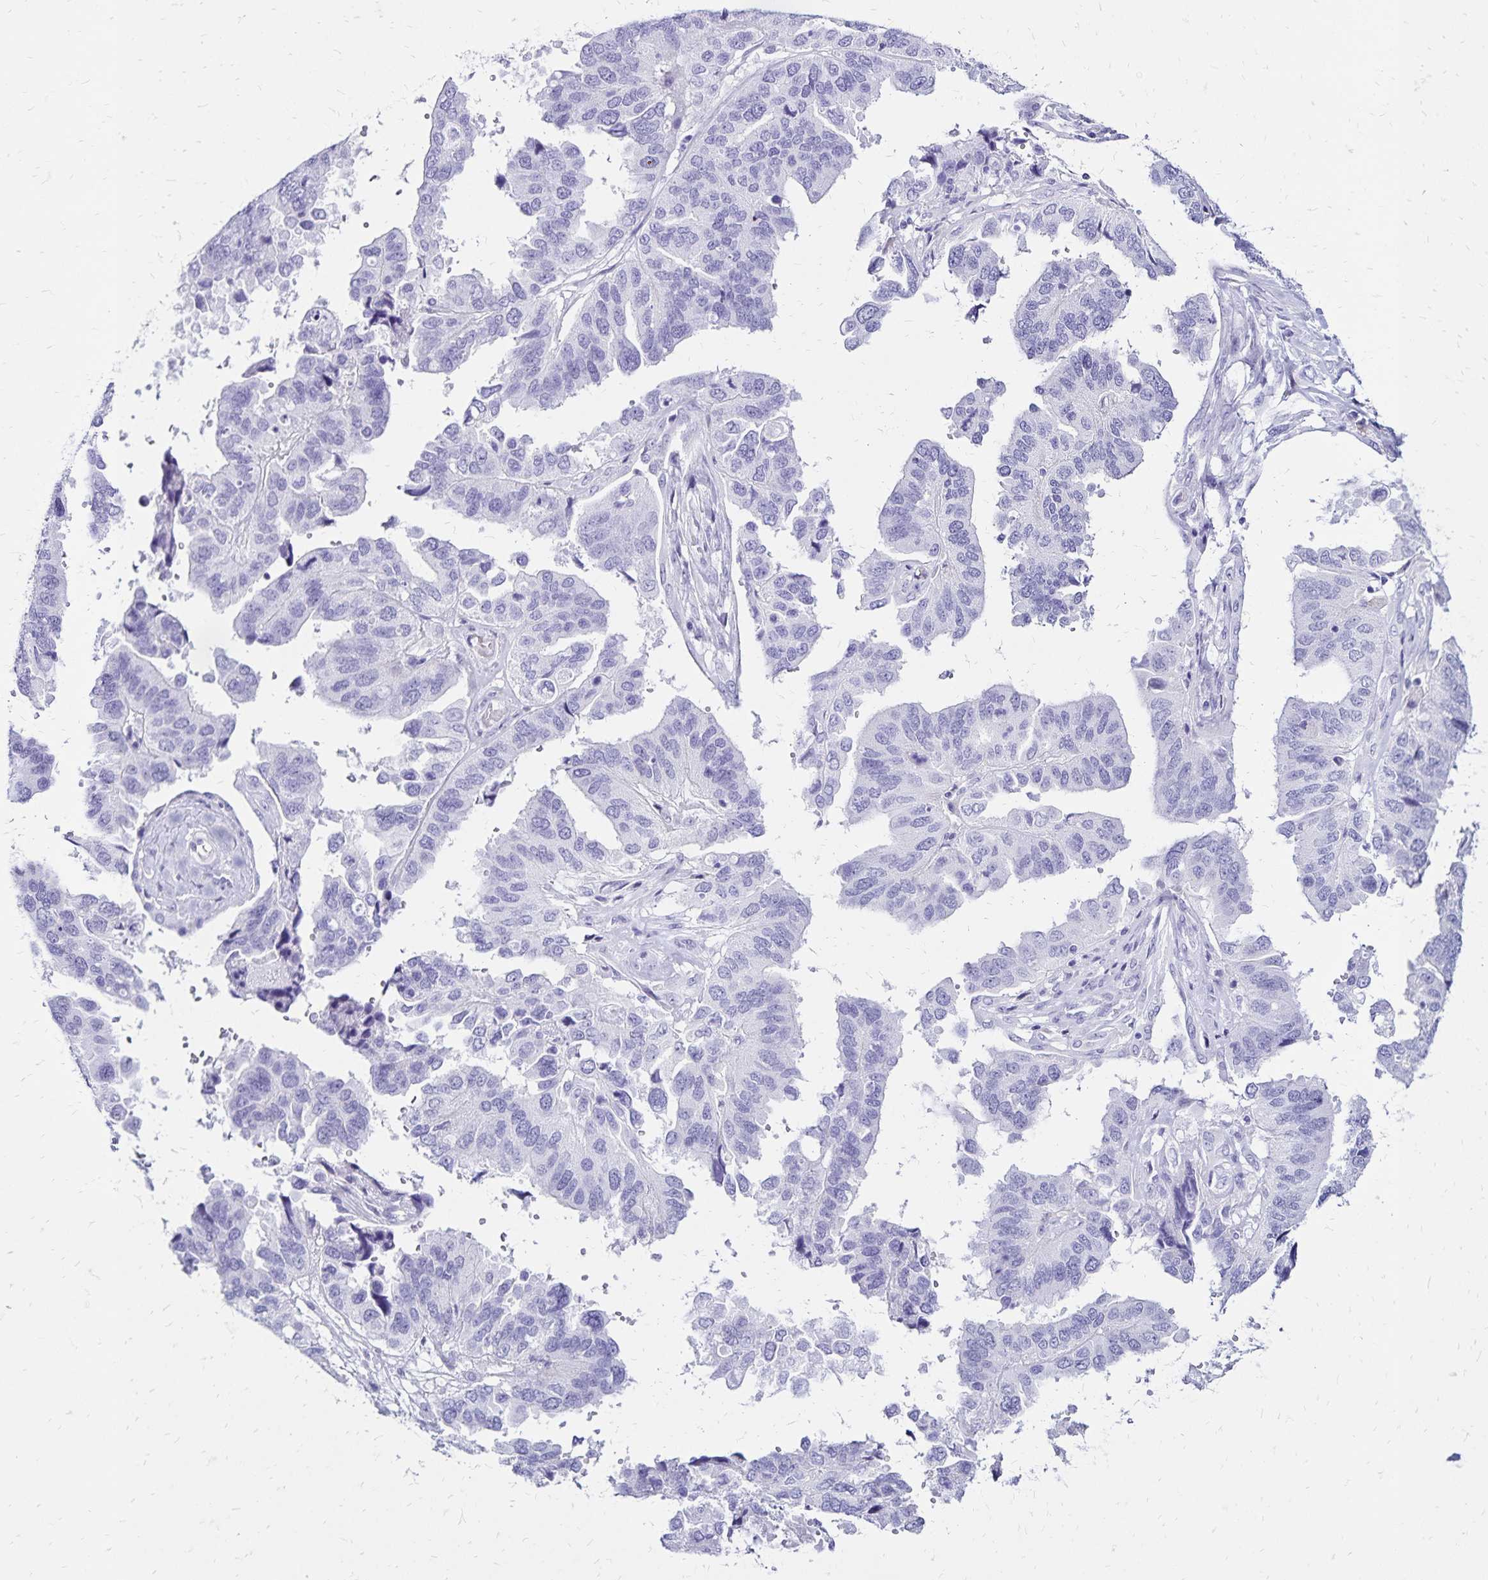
{"staining": {"intensity": "negative", "quantity": "none", "location": "none"}, "tissue": "ovarian cancer", "cell_type": "Tumor cells", "image_type": "cancer", "snomed": [{"axis": "morphology", "description": "Cystadenocarcinoma, serous, NOS"}, {"axis": "topography", "description": "Ovary"}], "caption": "Tumor cells show no significant protein expression in ovarian cancer (serous cystadenocarcinoma).", "gene": "LIN28B", "patient": {"sex": "female", "age": 79}}